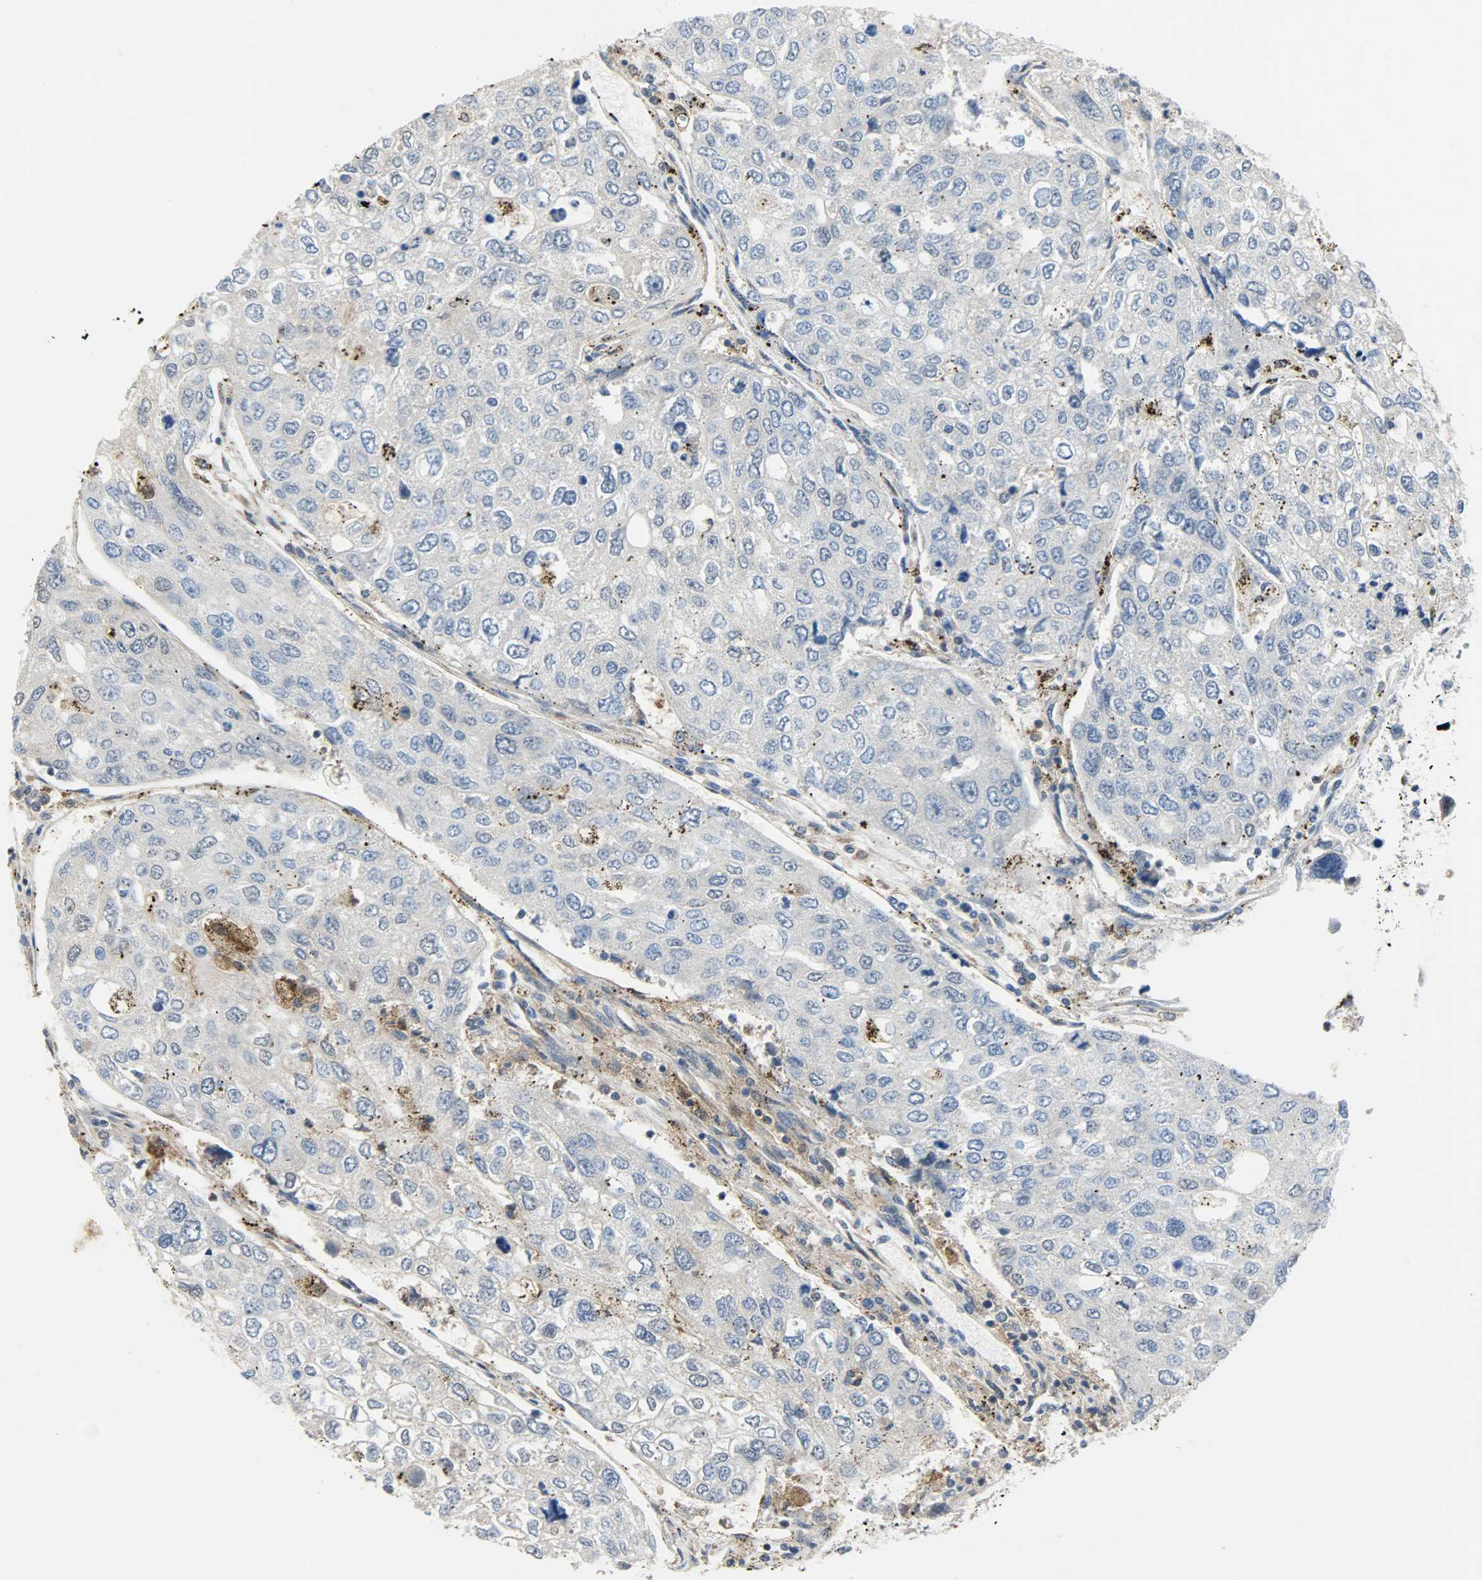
{"staining": {"intensity": "negative", "quantity": "none", "location": "none"}, "tissue": "urothelial cancer", "cell_type": "Tumor cells", "image_type": "cancer", "snomed": [{"axis": "morphology", "description": "Urothelial carcinoma, High grade"}, {"axis": "topography", "description": "Lymph node"}, {"axis": "topography", "description": "Urinary bladder"}], "caption": "A photomicrograph of human high-grade urothelial carcinoma is negative for staining in tumor cells.", "gene": "TRIM21", "patient": {"sex": "male", "age": 51}}